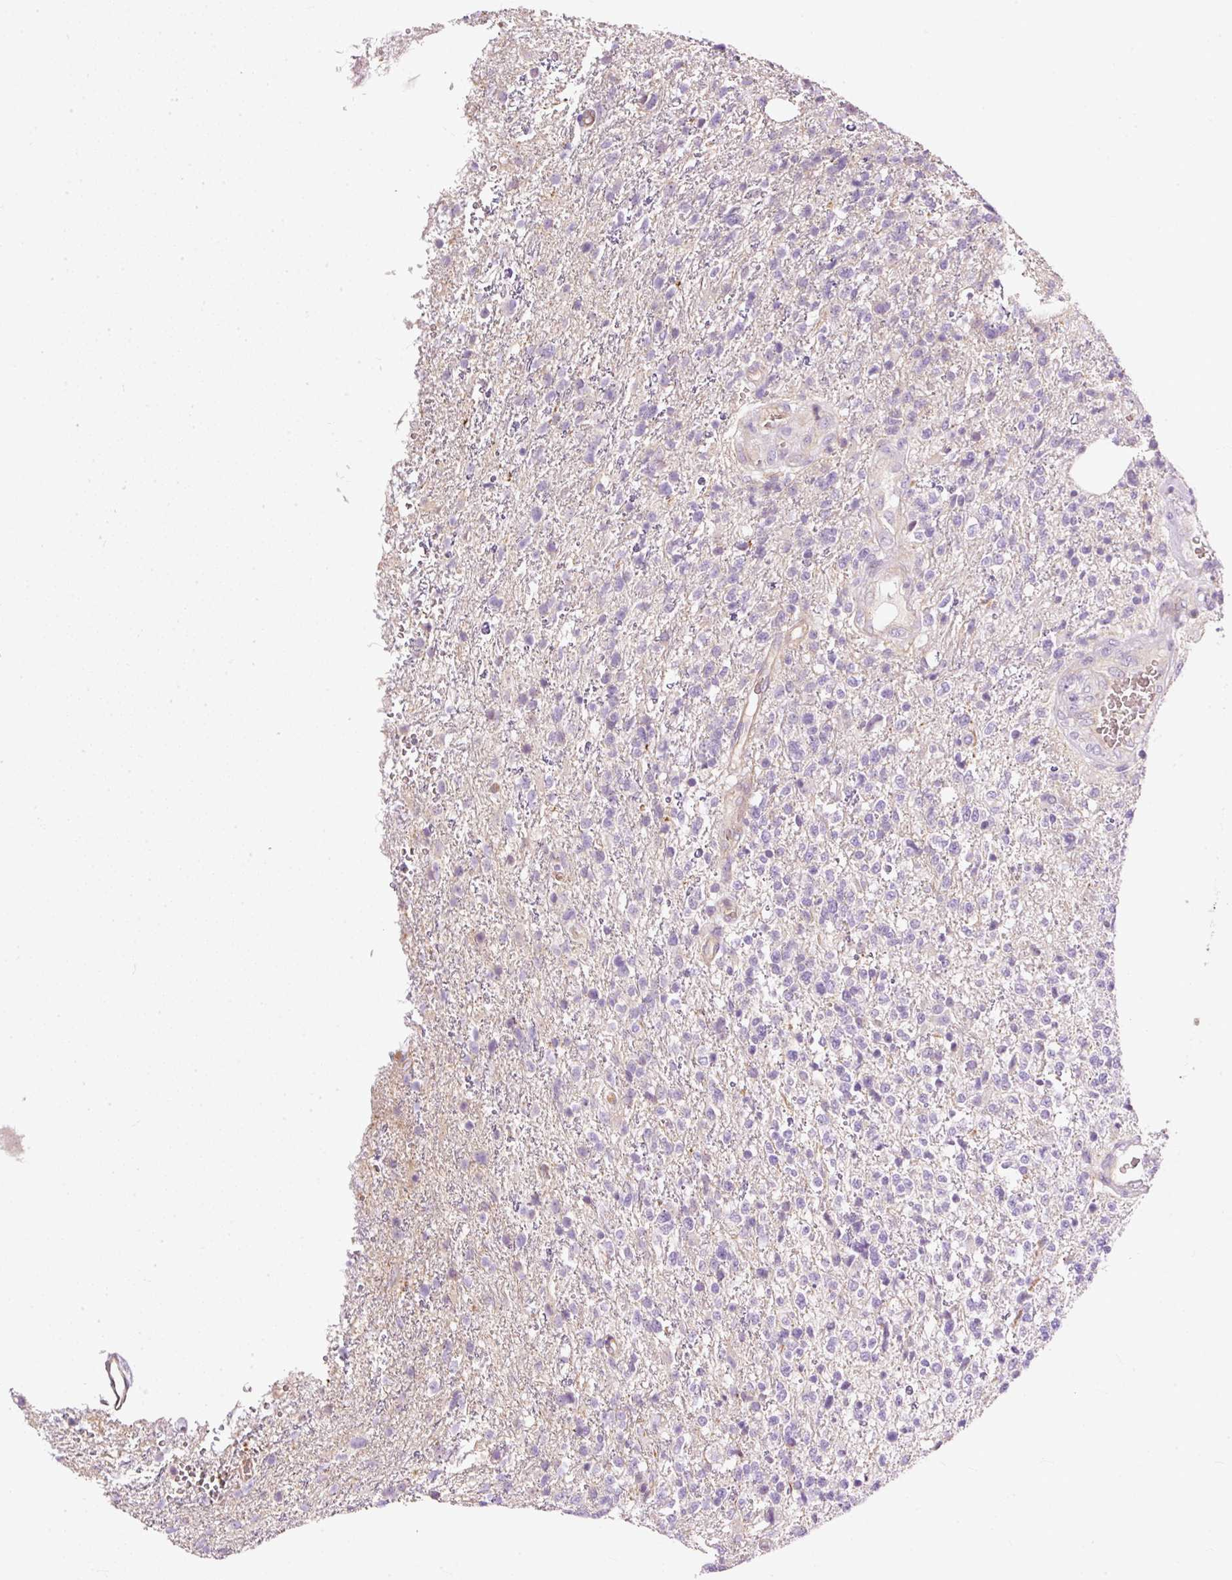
{"staining": {"intensity": "negative", "quantity": "none", "location": "none"}, "tissue": "glioma", "cell_type": "Tumor cells", "image_type": "cancer", "snomed": [{"axis": "morphology", "description": "Glioma, malignant, High grade"}, {"axis": "topography", "description": "Brain"}], "caption": "Human malignant glioma (high-grade) stained for a protein using immunohistochemistry exhibits no positivity in tumor cells.", "gene": "USHBP1", "patient": {"sex": "male", "age": 56}}